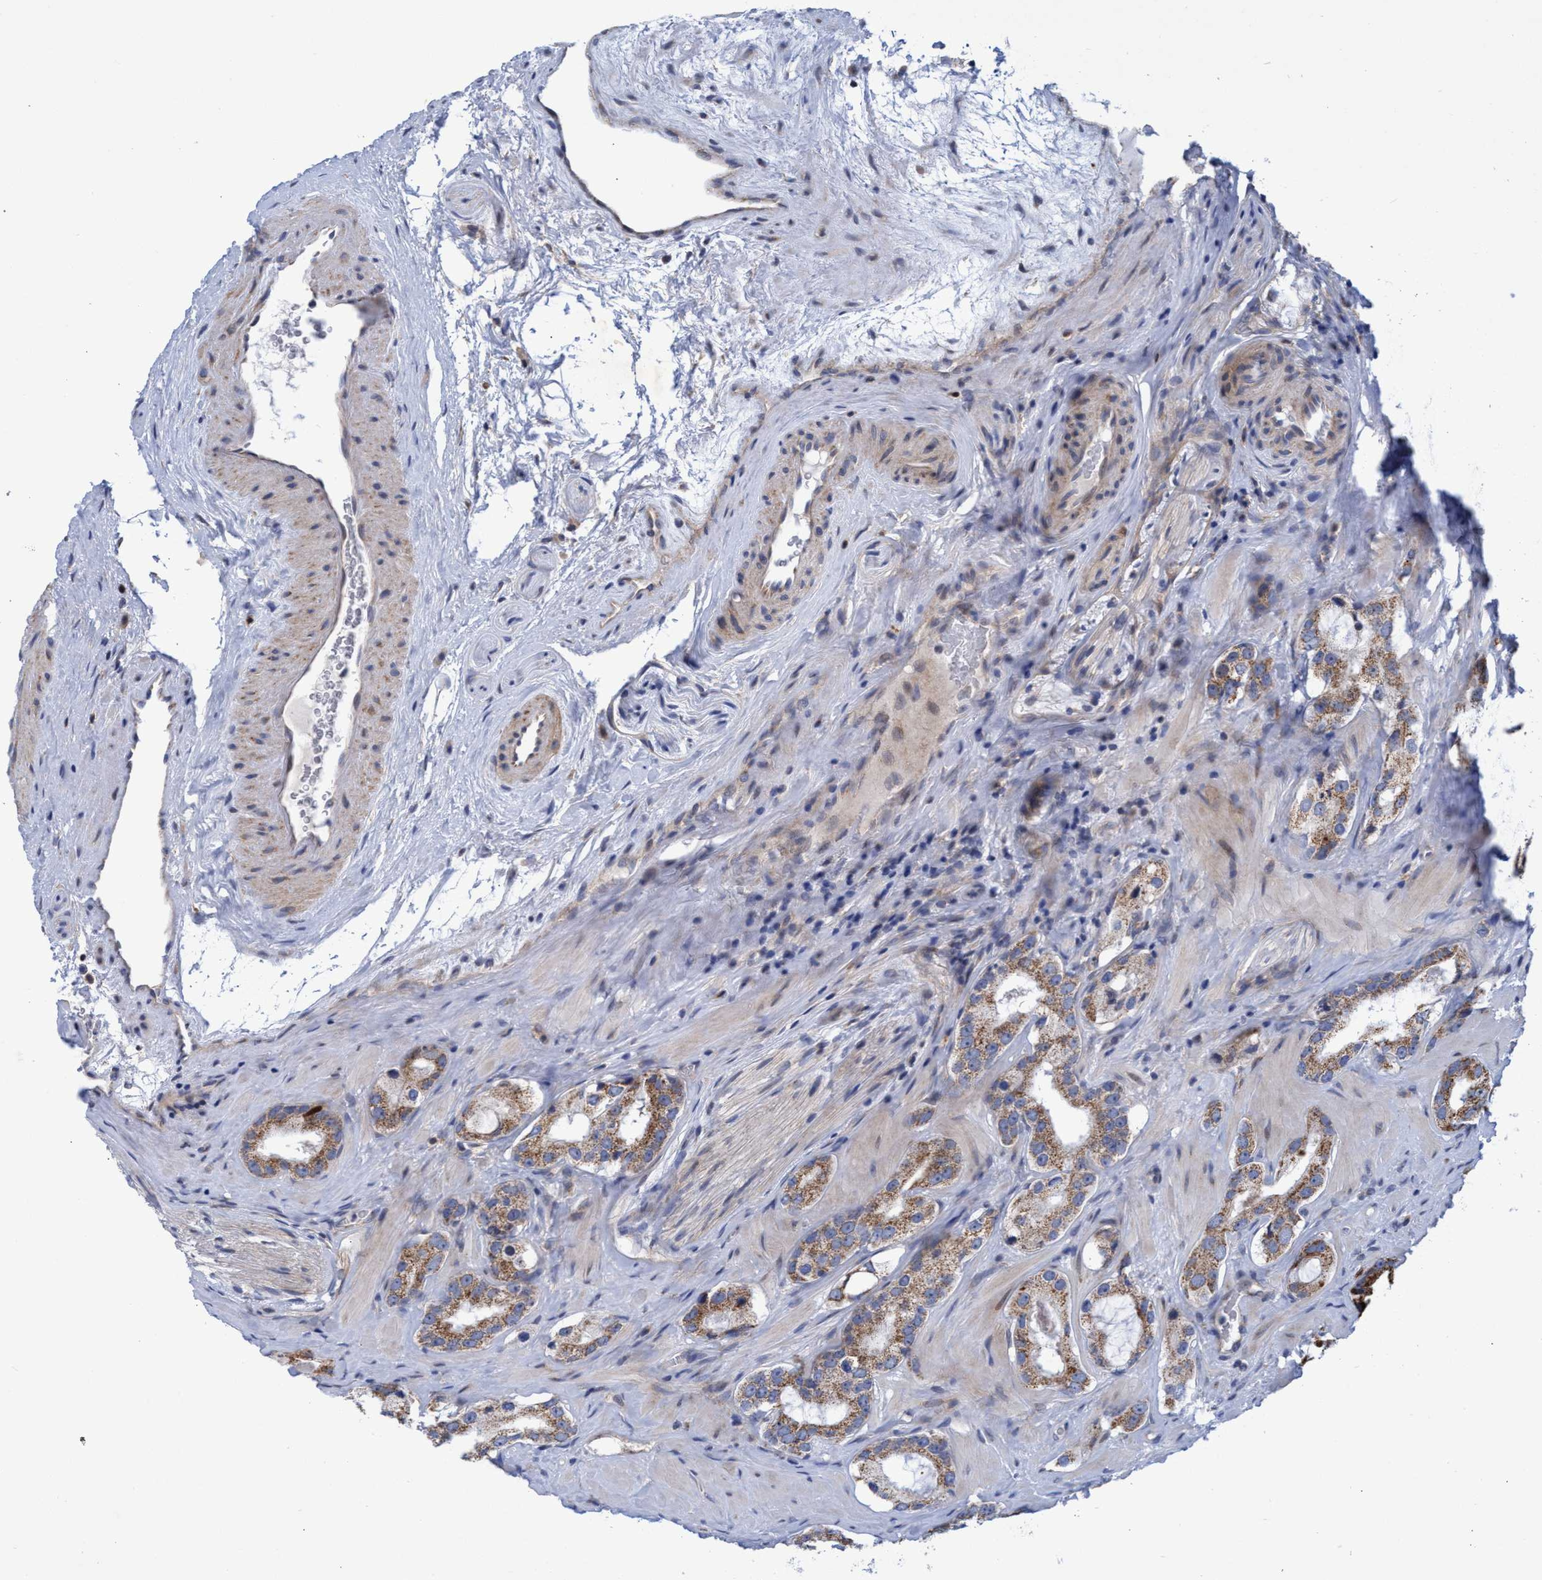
{"staining": {"intensity": "moderate", "quantity": ">75%", "location": "cytoplasmic/membranous"}, "tissue": "prostate cancer", "cell_type": "Tumor cells", "image_type": "cancer", "snomed": [{"axis": "morphology", "description": "Adenocarcinoma, High grade"}, {"axis": "topography", "description": "Prostate"}], "caption": "Moderate cytoplasmic/membranous positivity for a protein is appreciated in about >75% of tumor cells of prostate cancer using immunohistochemistry (IHC).", "gene": "NAT16", "patient": {"sex": "male", "age": 63}}